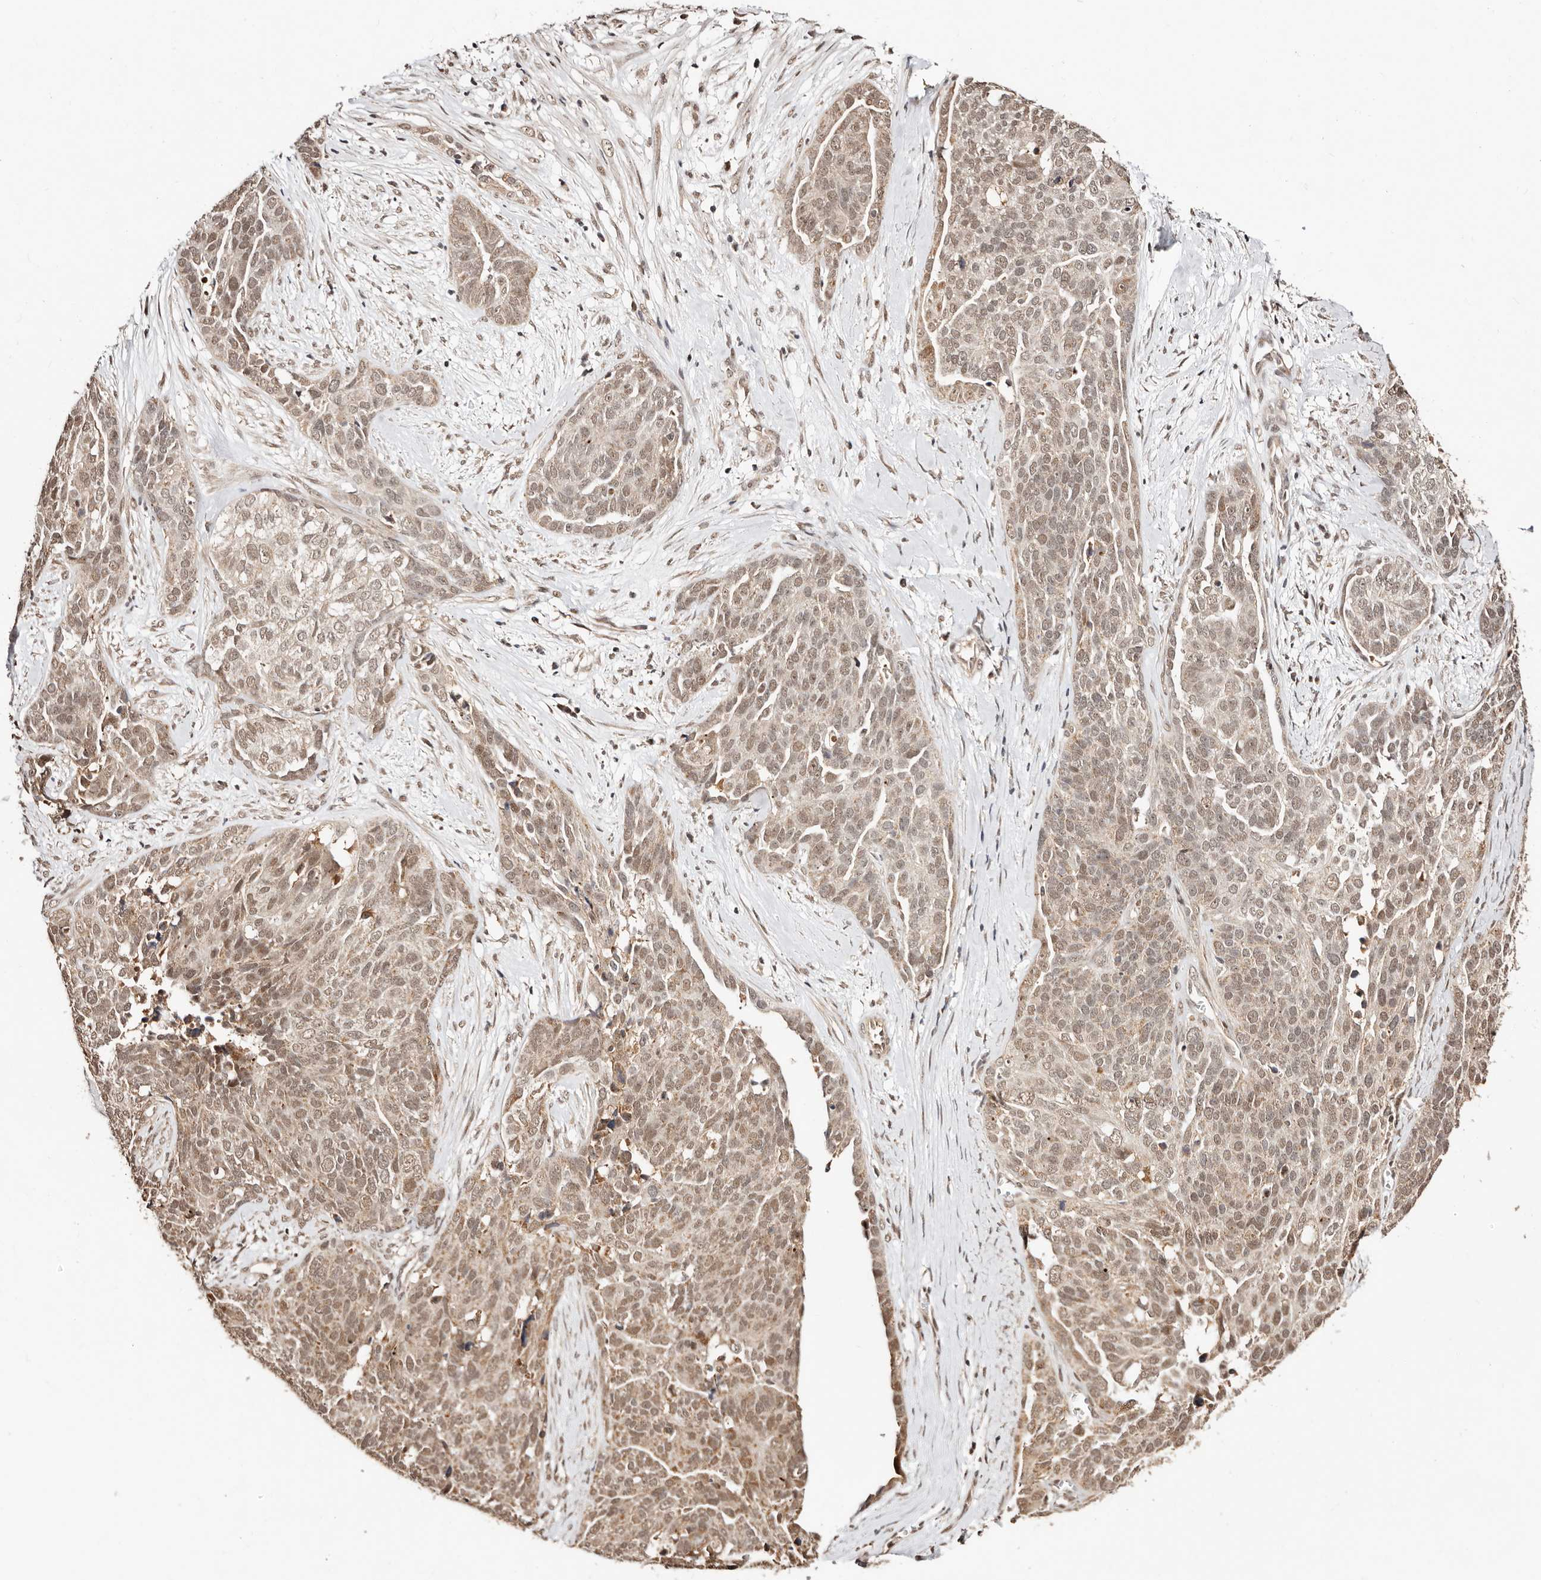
{"staining": {"intensity": "weak", "quantity": ">75%", "location": "cytoplasmic/membranous,nuclear"}, "tissue": "ovarian cancer", "cell_type": "Tumor cells", "image_type": "cancer", "snomed": [{"axis": "morphology", "description": "Cystadenocarcinoma, serous, NOS"}, {"axis": "topography", "description": "Ovary"}], "caption": "Tumor cells show low levels of weak cytoplasmic/membranous and nuclear staining in about >75% of cells in human ovarian serous cystadenocarcinoma.", "gene": "CTNNBL1", "patient": {"sex": "female", "age": 44}}